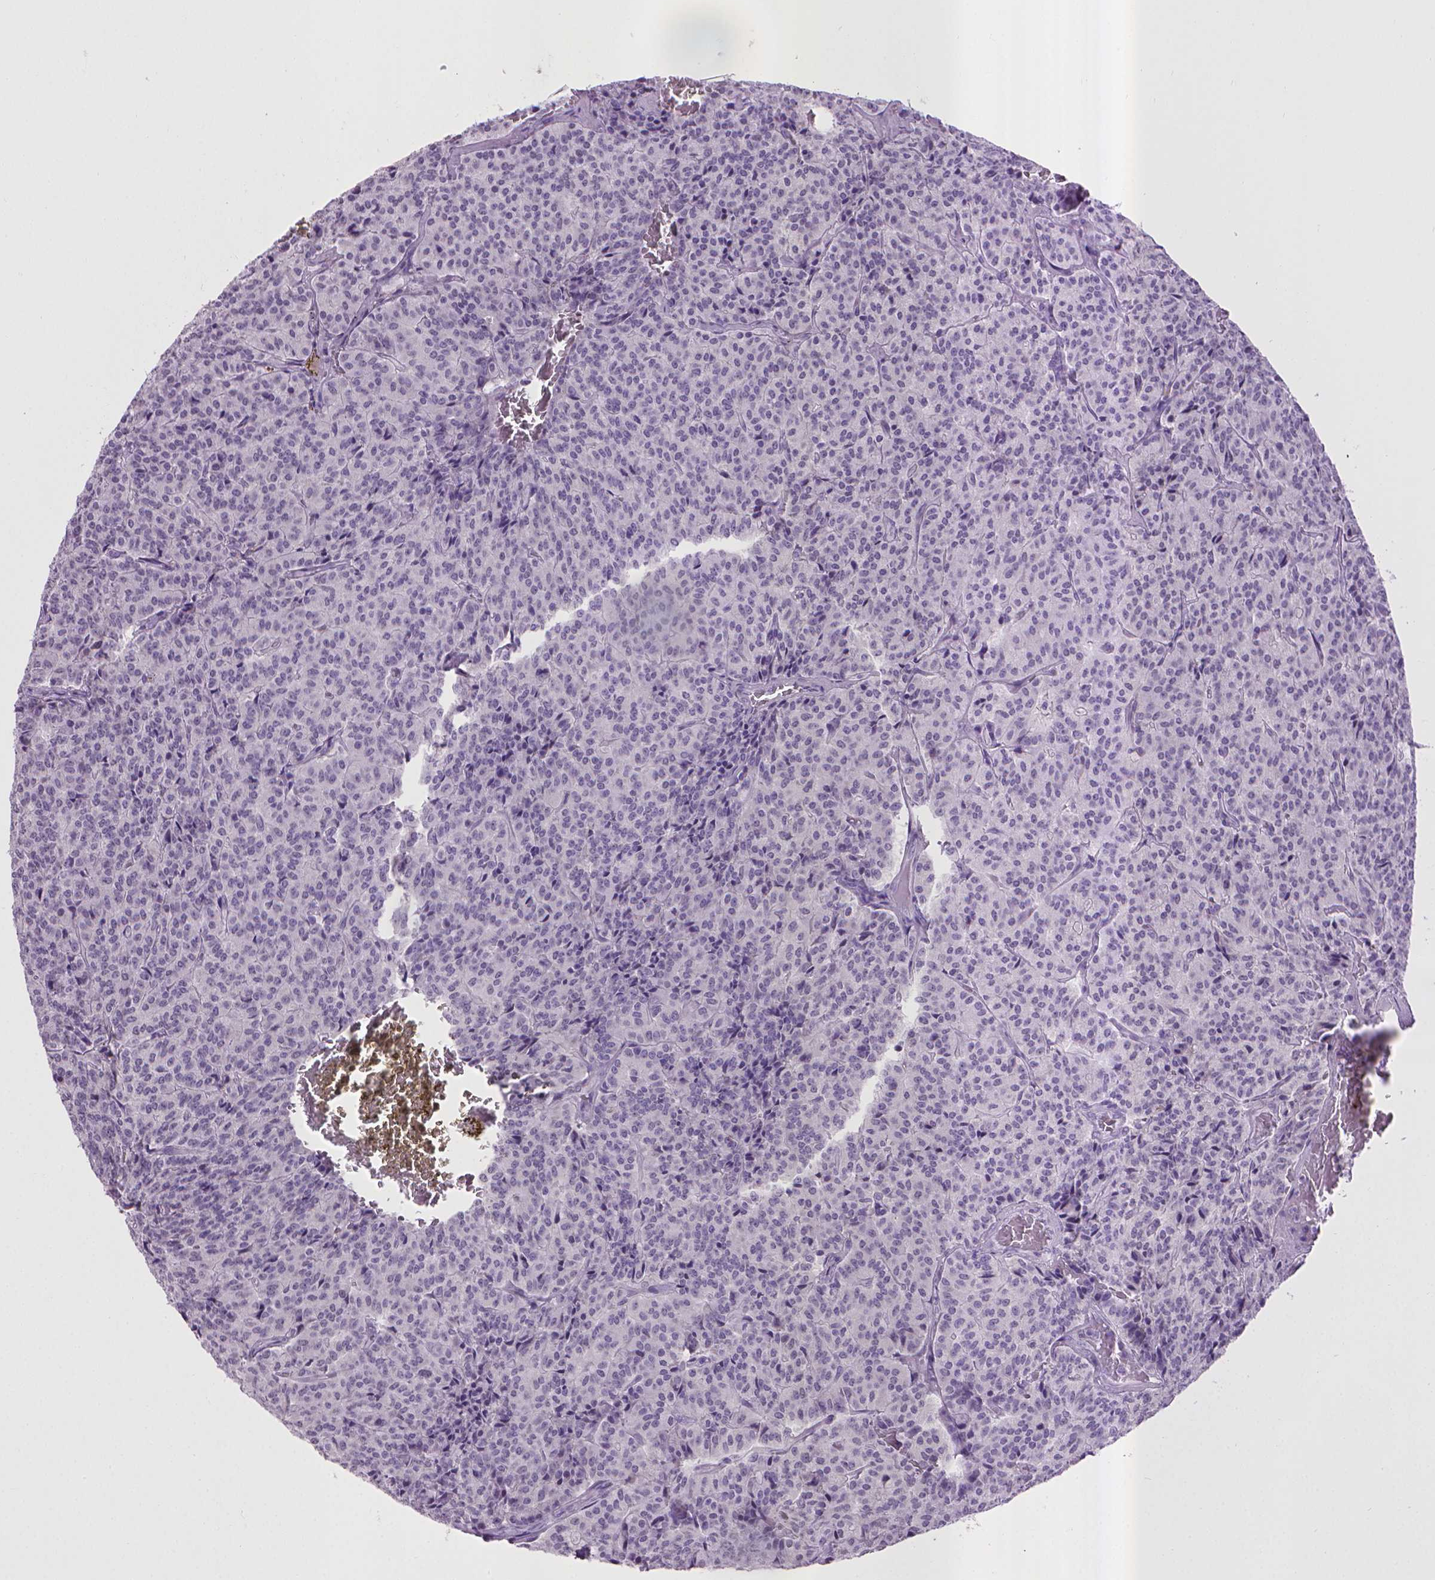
{"staining": {"intensity": "negative", "quantity": "none", "location": "none"}, "tissue": "carcinoid", "cell_type": "Tumor cells", "image_type": "cancer", "snomed": [{"axis": "morphology", "description": "Carcinoid, malignant, NOS"}, {"axis": "topography", "description": "Lung"}], "caption": "Immunohistochemistry (IHC) histopathology image of neoplastic tissue: human malignant carcinoid stained with DAB (3,3'-diaminobenzidine) demonstrates no significant protein positivity in tumor cells.", "gene": "KMO", "patient": {"sex": "male", "age": 70}}